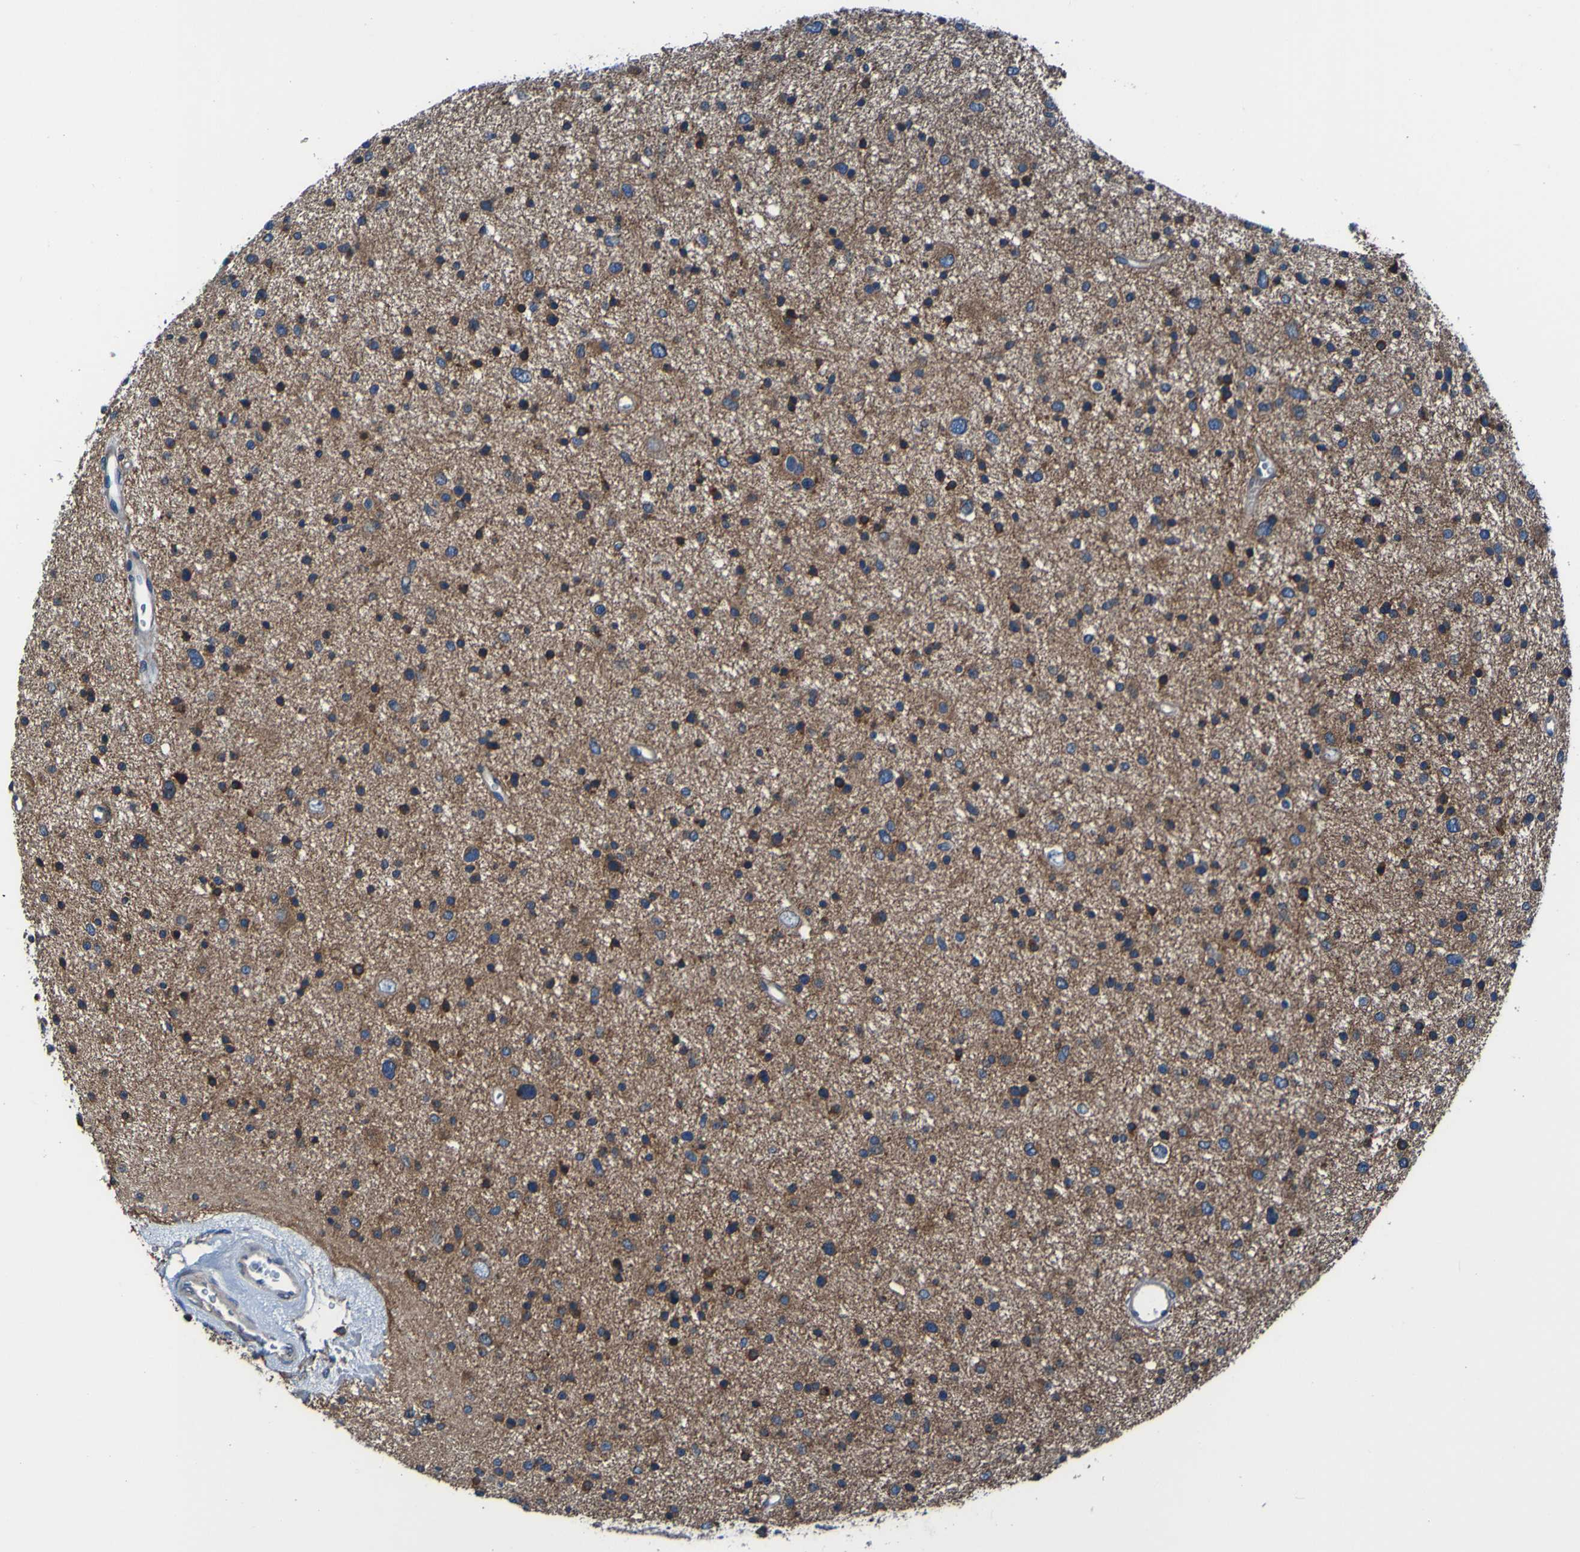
{"staining": {"intensity": "moderate", "quantity": ">75%", "location": "cytoplasmic/membranous"}, "tissue": "glioma", "cell_type": "Tumor cells", "image_type": "cancer", "snomed": [{"axis": "morphology", "description": "Glioma, malignant, Low grade"}, {"axis": "topography", "description": "Brain"}], "caption": "The image exhibits immunohistochemical staining of glioma. There is moderate cytoplasmic/membranous expression is appreciated in about >75% of tumor cells.", "gene": "RAB5B", "patient": {"sex": "female", "age": 37}}